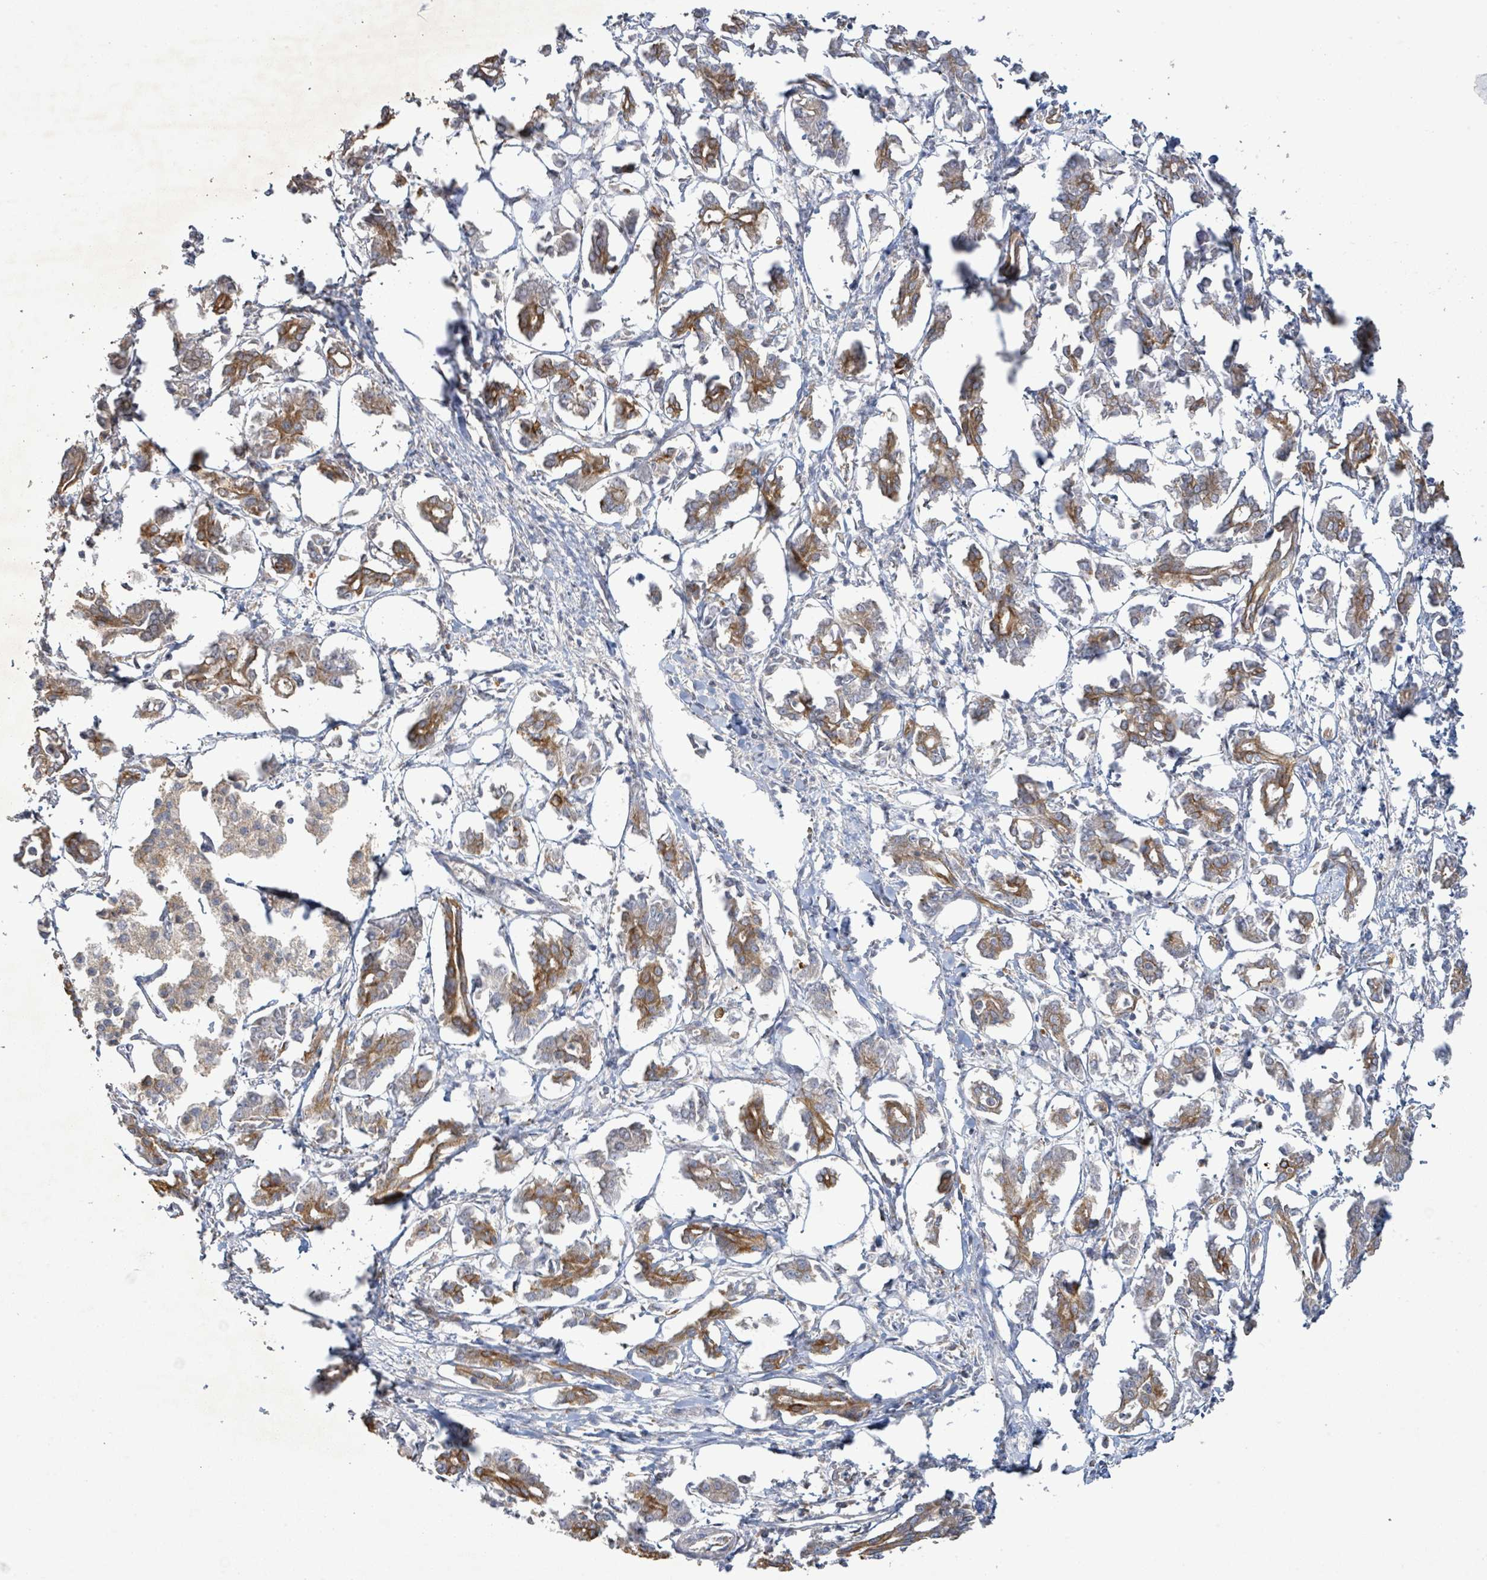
{"staining": {"intensity": "moderate", "quantity": ">75%", "location": "cytoplasmic/membranous"}, "tissue": "pancreatic cancer", "cell_type": "Tumor cells", "image_type": "cancer", "snomed": [{"axis": "morphology", "description": "Adenocarcinoma, NOS"}, {"axis": "topography", "description": "Pancreas"}], "caption": "Human pancreatic adenocarcinoma stained with a protein marker shows moderate staining in tumor cells.", "gene": "STARD4", "patient": {"sex": "male", "age": 61}}